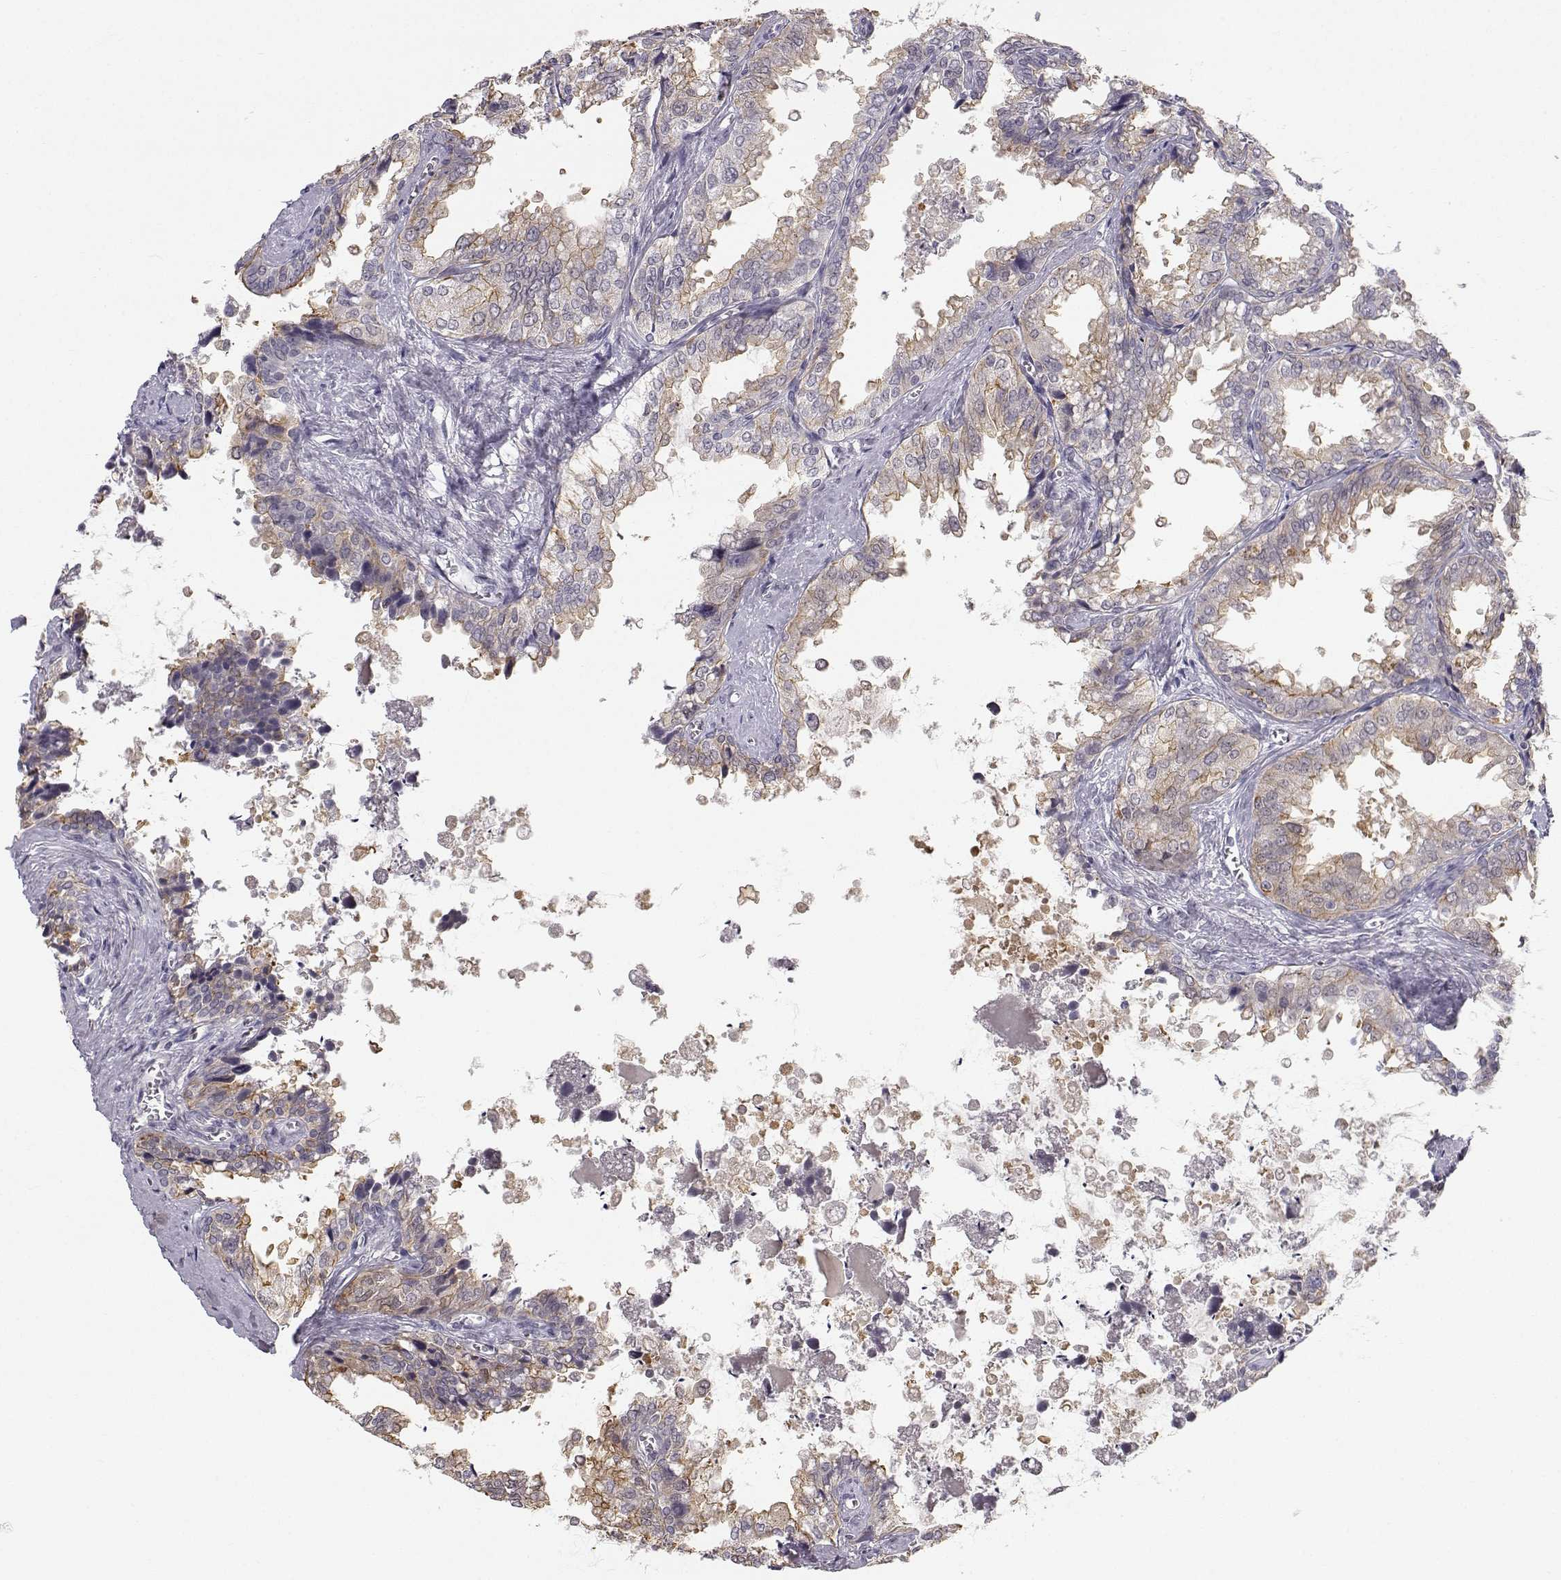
{"staining": {"intensity": "moderate", "quantity": "25%-75%", "location": "cytoplasmic/membranous"}, "tissue": "seminal vesicle", "cell_type": "Glandular cells", "image_type": "normal", "snomed": [{"axis": "morphology", "description": "Normal tissue, NOS"}, {"axis": "topography", "description": "Seminal veicle"}], "caption": "Immunohistochemistry (IHC) histopathology image of normal human seminal vesicle stained for a protein (brown), which reveals medium levels of moderate cytoplasmic/membranous positivity in about 25%-75% of glandular cells.", "gene": "ZNF185", "patient": {"sex": "male", "age": 67}}